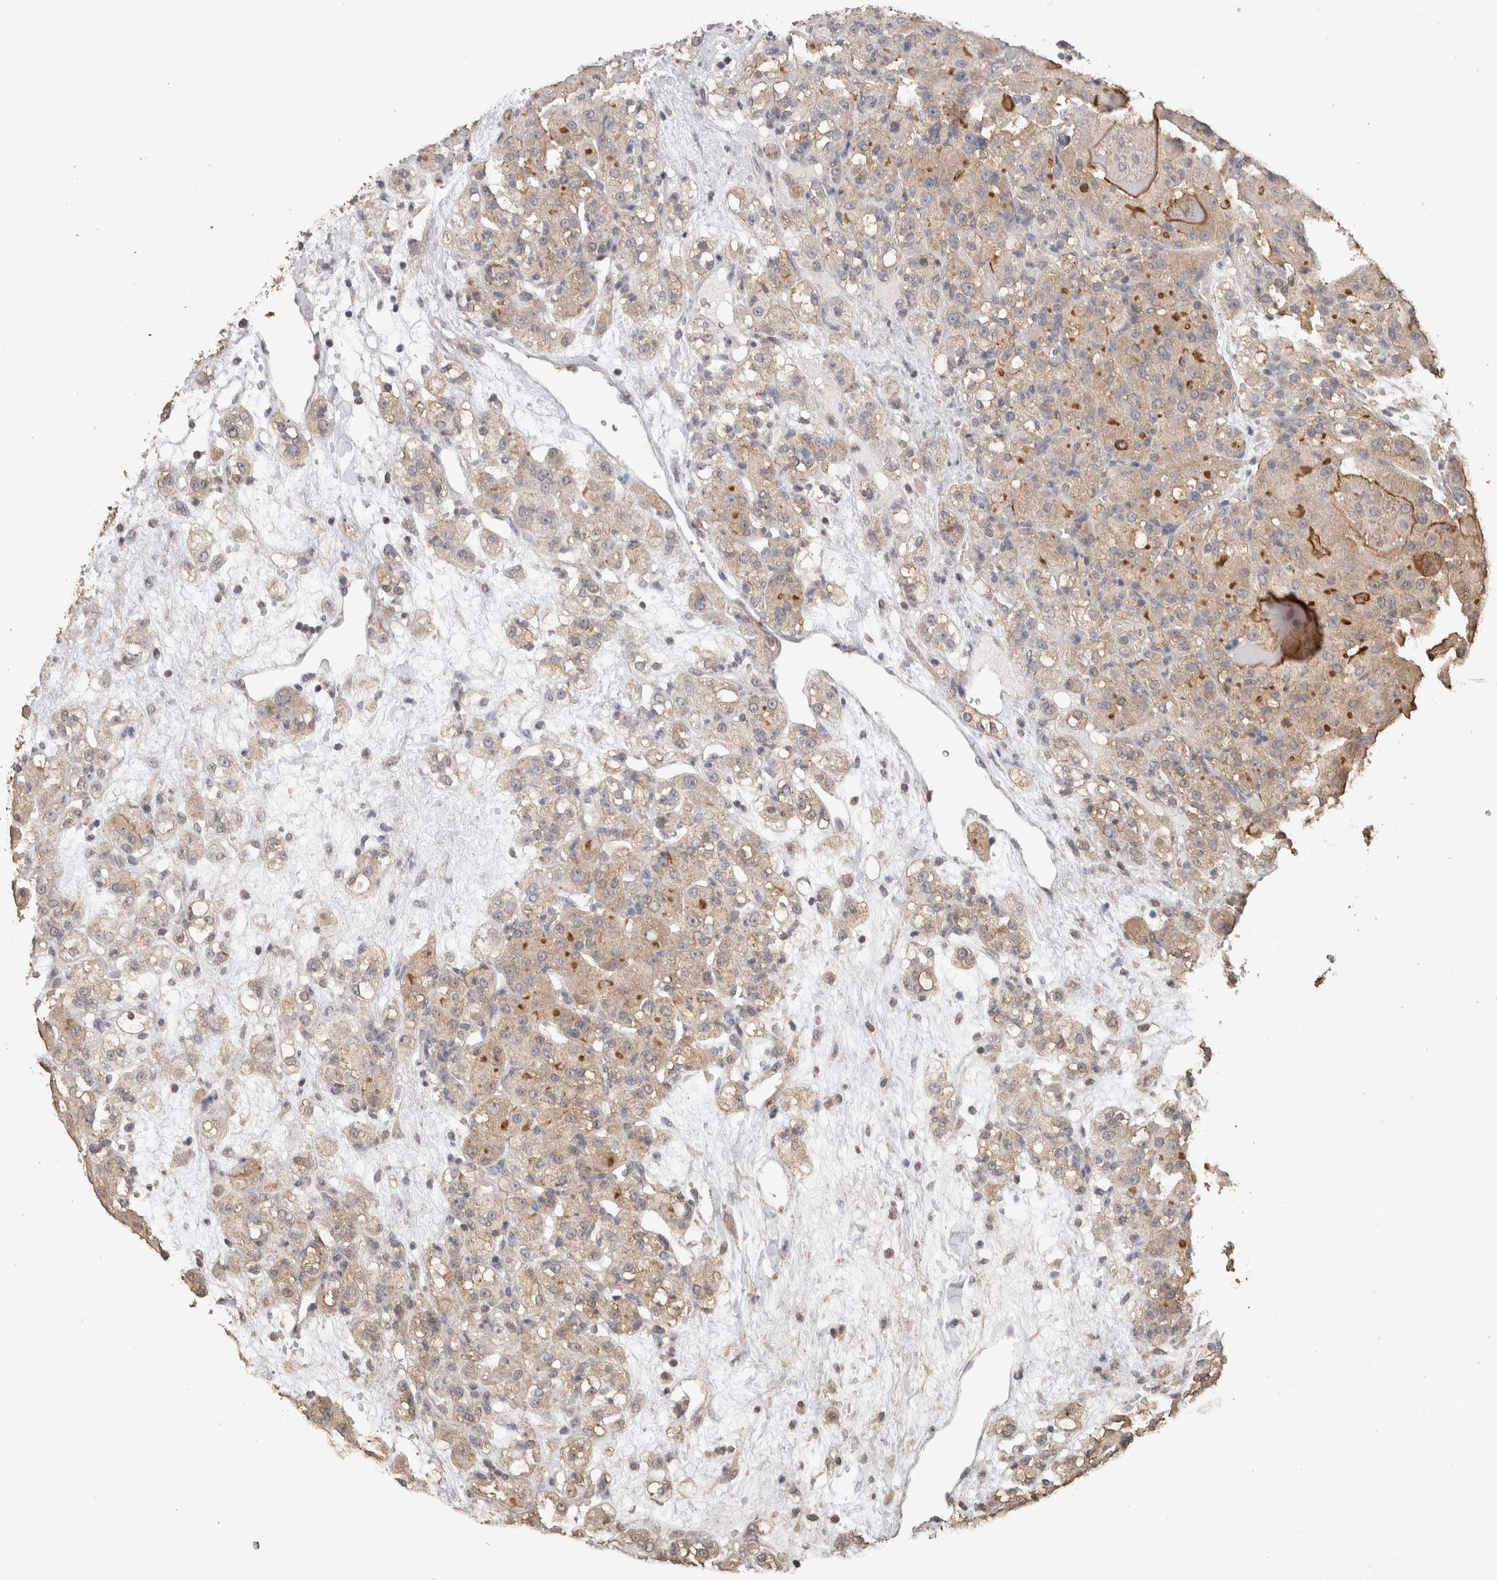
{"staining": {"intensity": "weak", "quantity": ">75%", "location": "cytoplasmic/membranous"}, "tissue": "renal cancer", "cell_type": "Tumor cells", "image_type": "cancer", "snomed": [{"axis": "morphology", "description": "Normal tissue, NOS"}, {"axis": "morphology", "description": "Adenocarcinoma, NOS"}, {"axis": "topography", "description": "Kidney"}], "caption": "Renal cancer tissue demonstrates weak cytoplasmic/membranous staining in about >75% of tumor cells", "gene": "CX3CL1", "patient": {"sex": "male", "age": 61}}